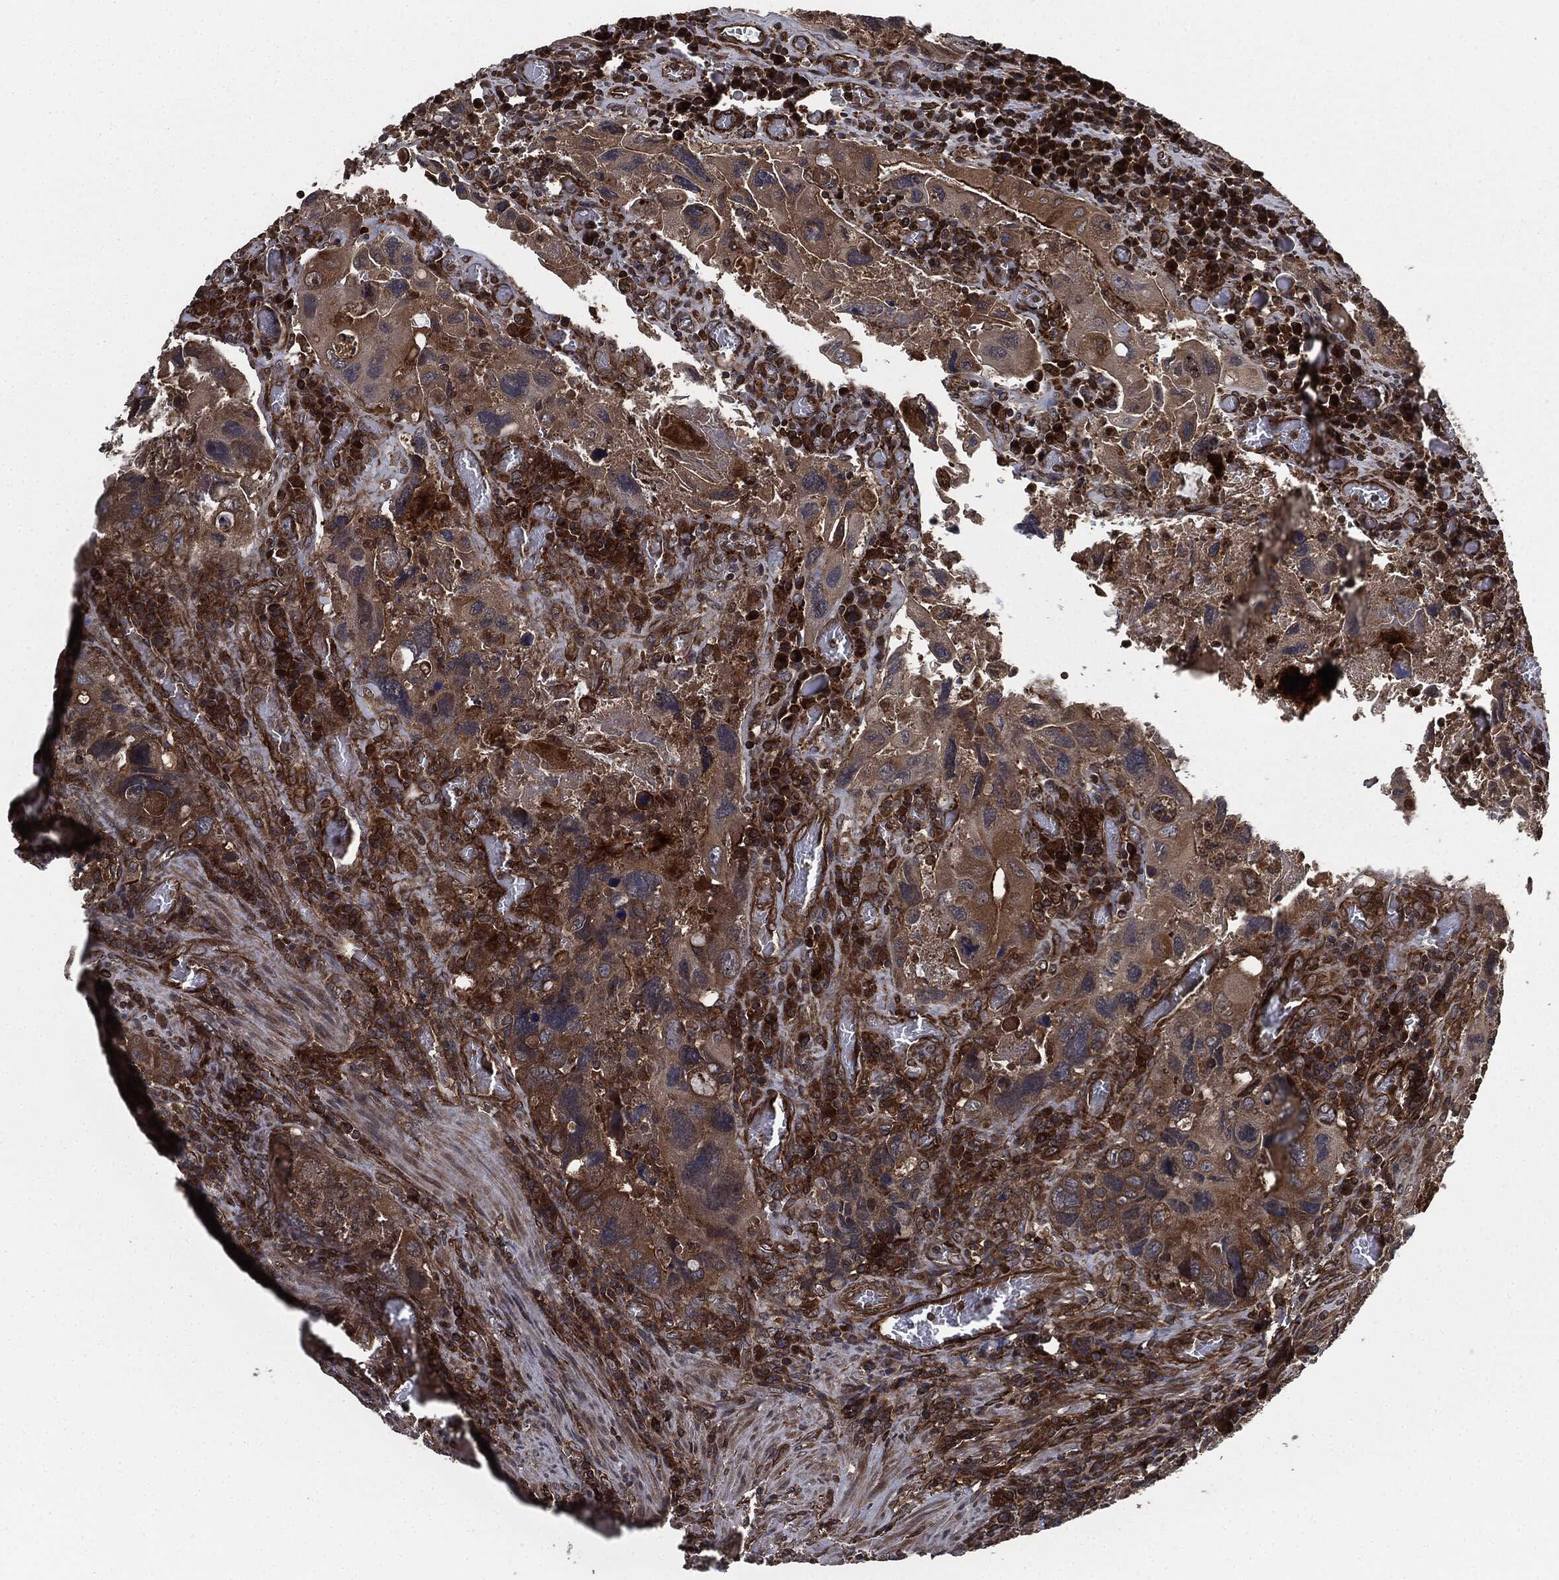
{"staining": {"intensity": "strong", "quantity": ">75%", "location": "cytoplasmic/membranous"}, "tissue": "colorectal cancer", "cell_type": "Tumor cells", "image_type": "cancer", "snomed": [{"axis": "morphology", "description": "Adenocarcinoma, NOS"}, {"axis": "topography", "description": "Rectum"}], "caption": "The immunohistochemical stain shows strong cytoplasmic/membranous positivity in tumor cells of adenocarcinoma (colorectal) tissue.", "gene": "RAP1GDS1", "patient": {"sex": "male", "age": 62}}